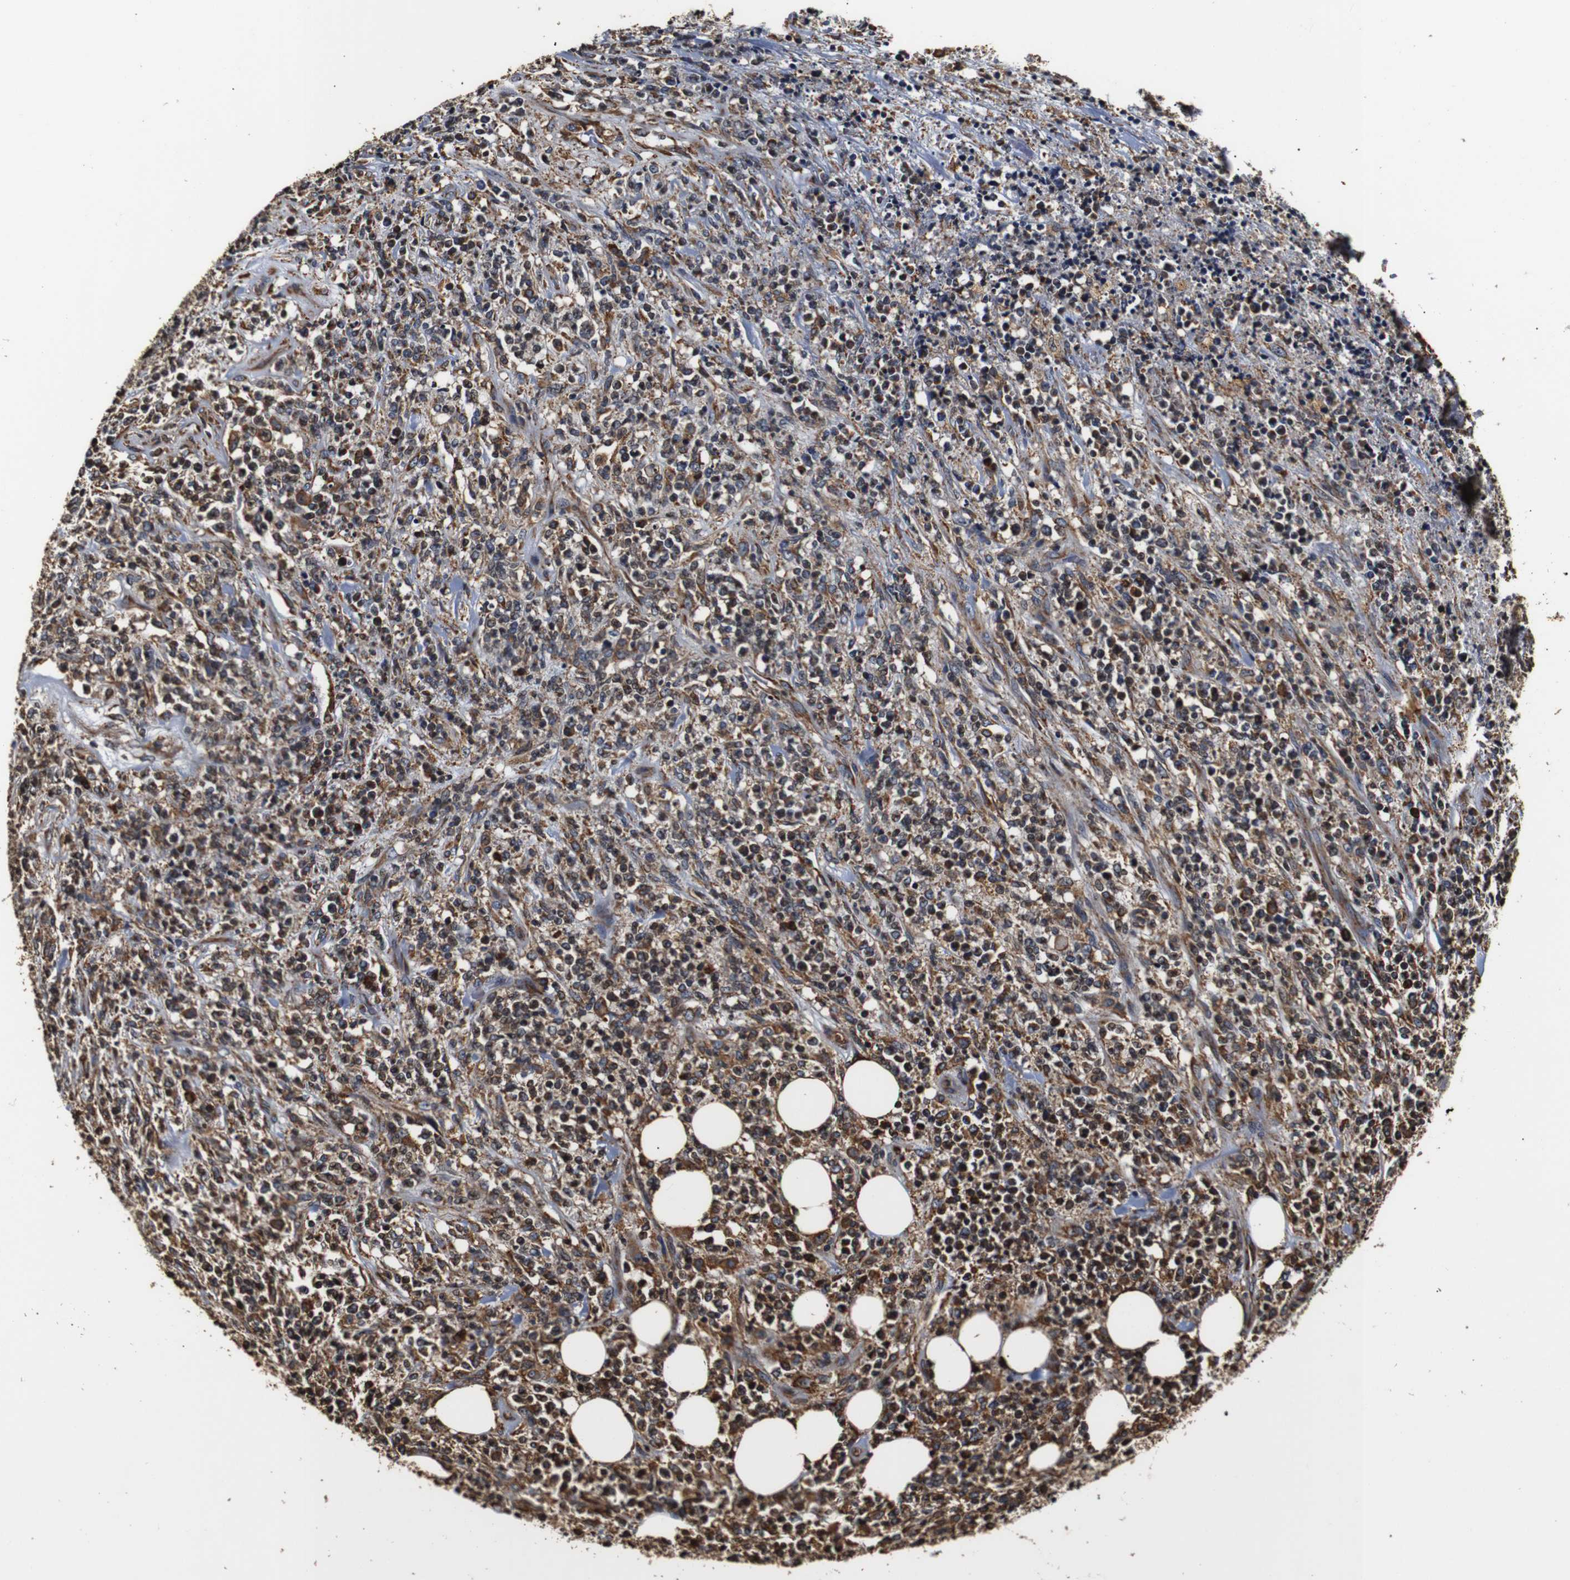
{"staining": {"intensity": "moderate", "quantity": "<25%", "location": "cytoplasmic/membranous"}, "tissue": "lymphoma", "cell_type": "Tumor cells", "image_type": "cancer", "snomed": [{"axis": "morphology", "description": "Malignant lymphoma, non-Hodgkin's type, High grade"}, {"axis": "topography", "description": "Soft tissue"}], "caption": "This image demonstrates immunohistochemistry (IHC) staining of lymphoma, with low moderate cytoplasmic/membranous staining in about <25% of tumor cells.", "gene": "HHIP", "patient": {"sex": "male", "age": 18}}